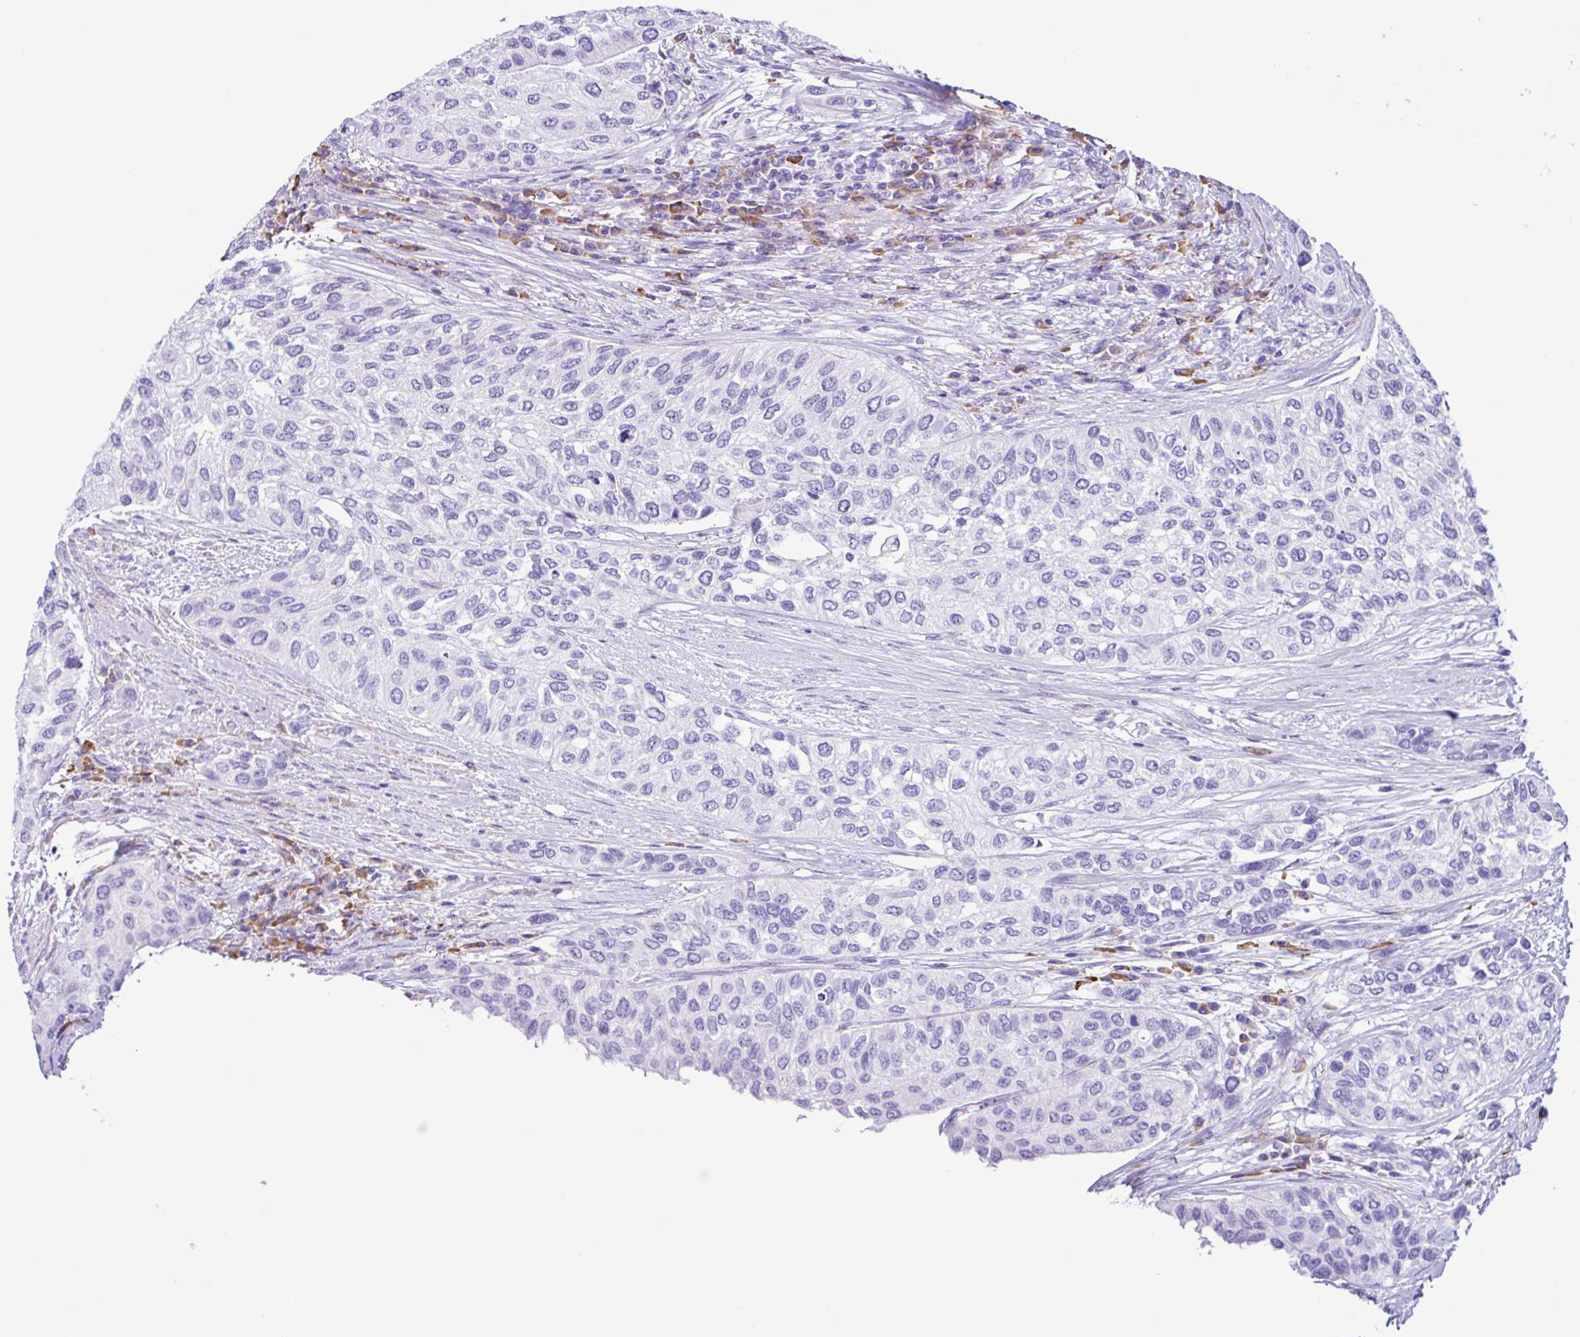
{"staining": {"intensity": "negative", "quantity": "none", "location": "none"}, "tissue": "urothelial cancer", "cell_type": "Tumor cells", "image_type": "cancer", "snomed": [{"axis": "morphology", "description": "Normal tissue, NOS"}, {"axis": "morphology", "description": "Urothelial carcinoma, High grade"}, {"axis": "topography", "description": "Vascular tissue"}, {"axis": "topography", "description": "Urinary bladder"}], "caption": "Tumor cells show no significant protein positivity in urothelial carcinoma (high-grade).", "gene": "PIGF", "patient": {"sex": "female", "age": 56}}